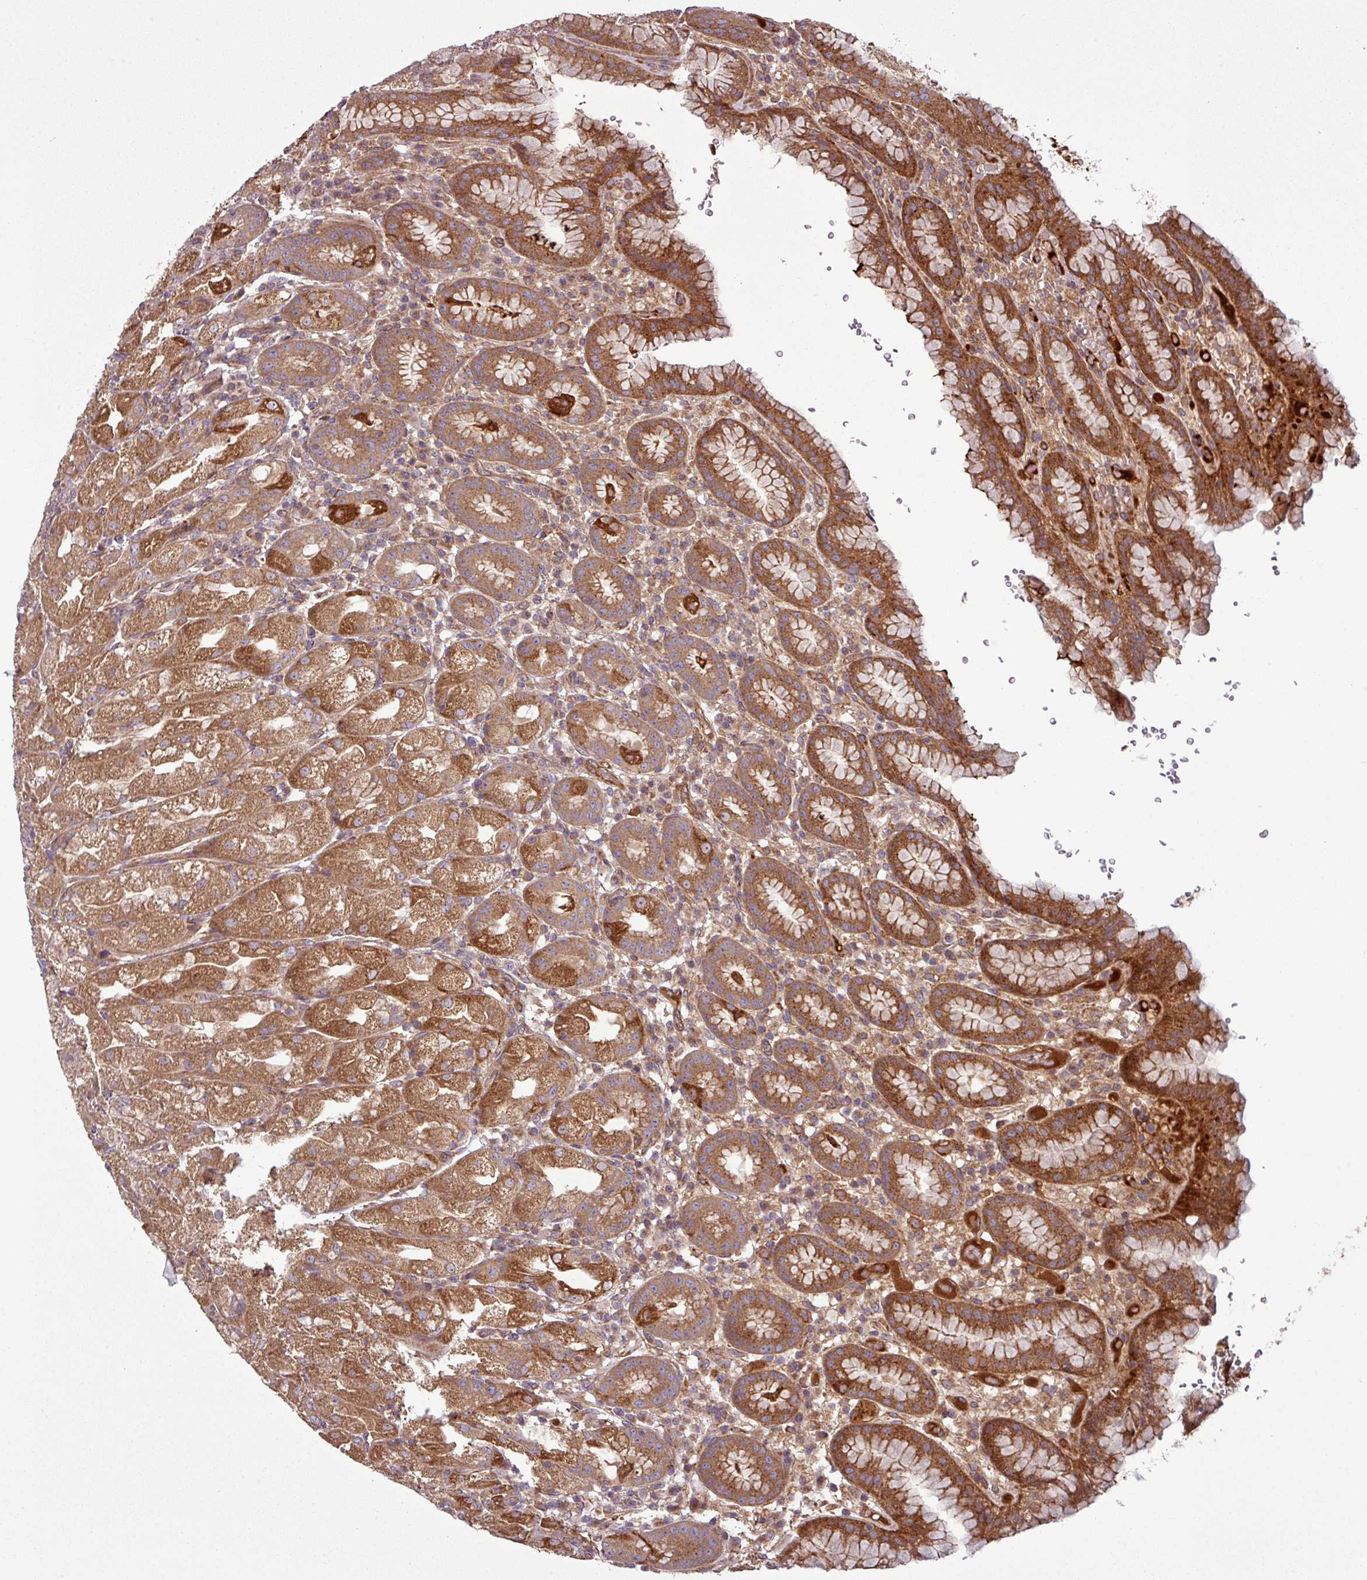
{"staining": {"intensity": "strong", "quantity": ">75%", "location": "cytoplasmic/membranous"}, "tissue": "stomach", "cell_type": "Glandular cells", "image_type": "normal", "snomed": [{"axis": "morphology", "description": "Normal tissue, NOS"}, {"axis": "topography", "description": "Stomach, upper"}], "caption": "A micrograph of human stomach stained for a protein displays strong cytoplasmic/membranous brown staining in glandular cells. Using DAB (3,3'-diaminobenzidine) (brown) and hematoxylin (blue) stains, captured at high magnification using brightfield microscopy.", "gene": "SNRNP25", "patient": {"sex": "male", "age": 52}}